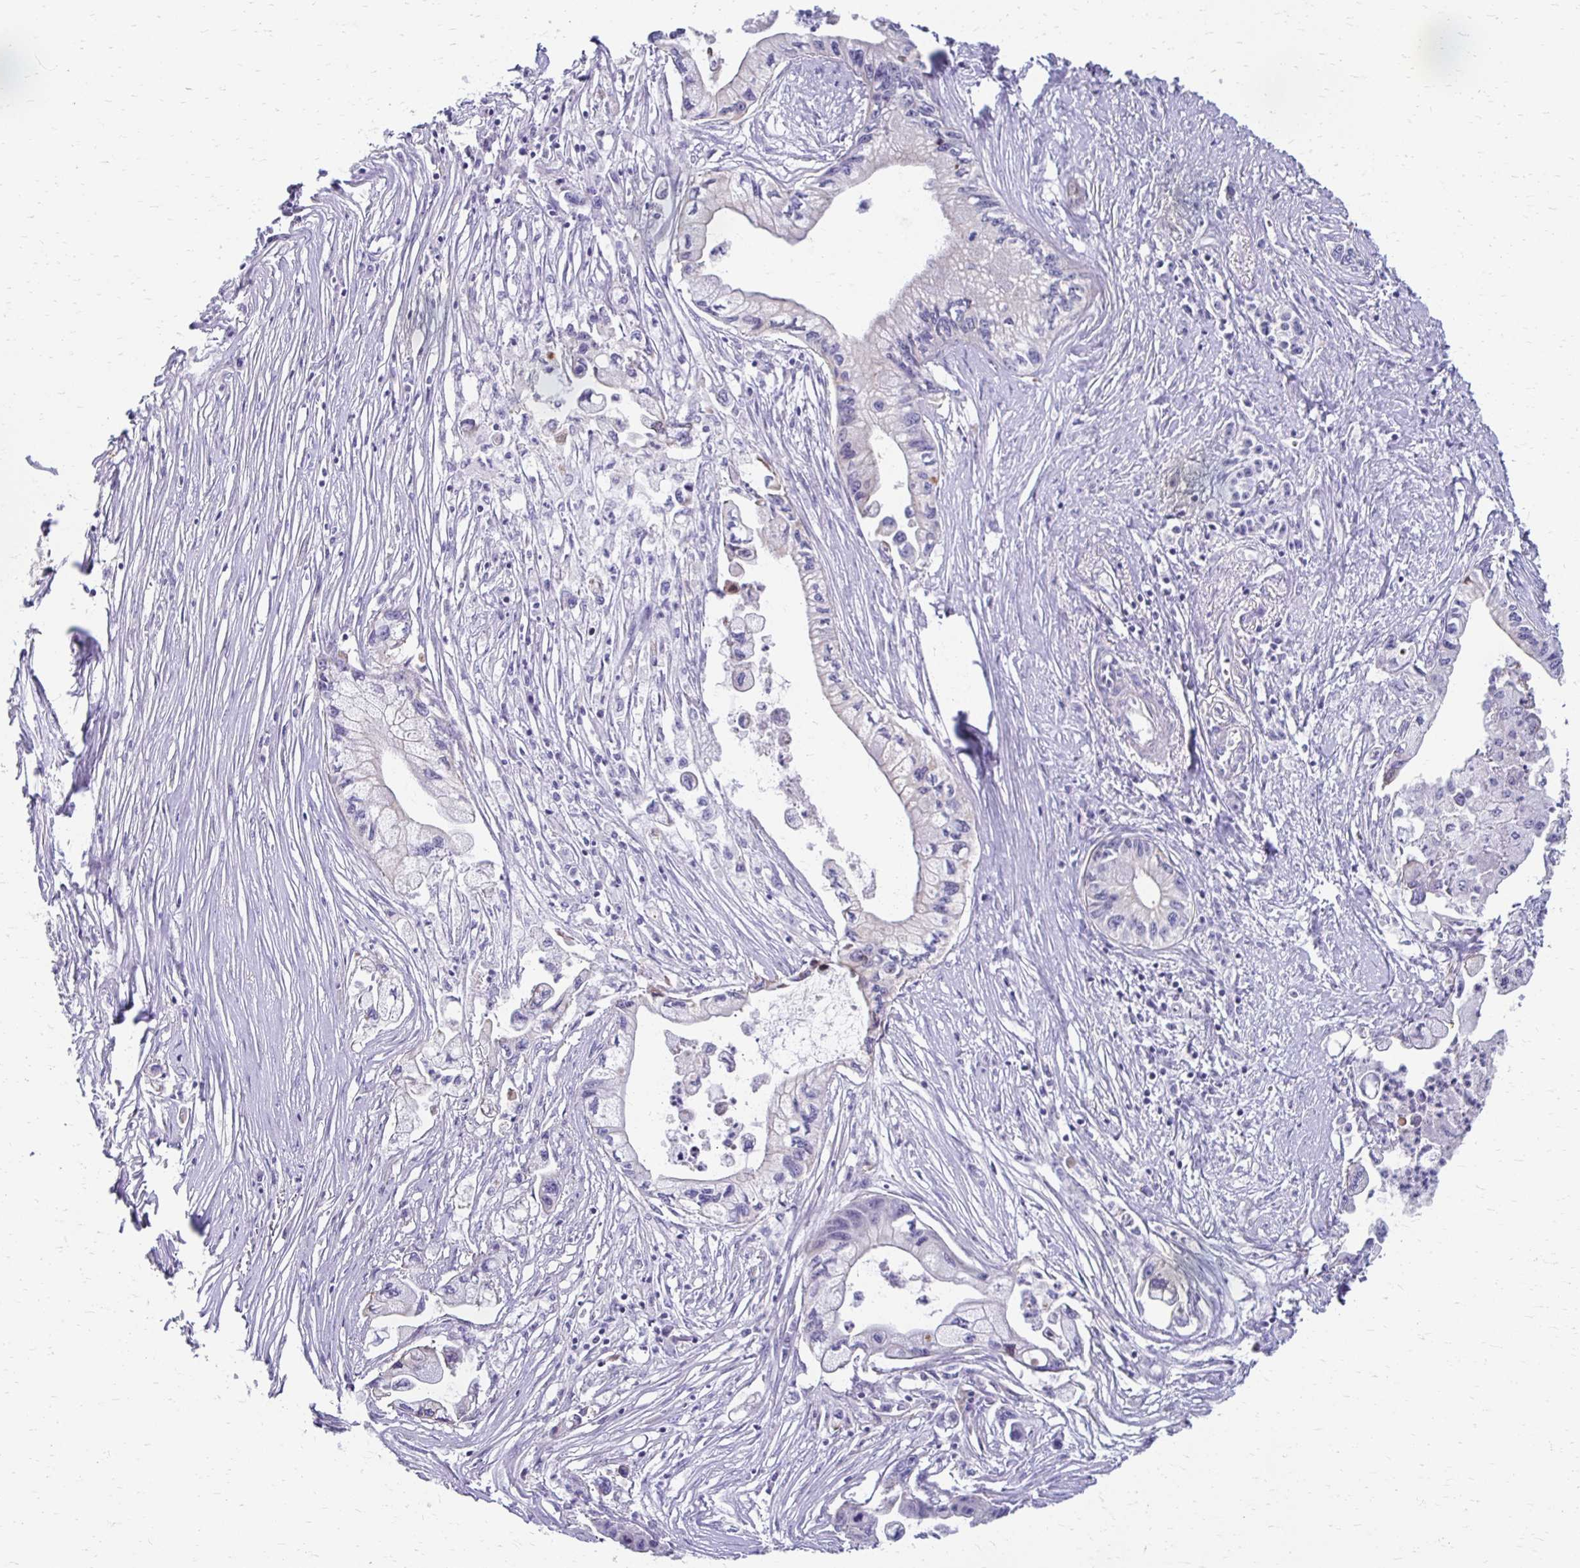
{"staining": {"intensity": "negative", "quantity": "none", "location": "none"}, "tissue": "pancreatic cancer", "cell_type": "Tumor cells", "image_type": "cancer", "snomed": [{"axis": "morphology", "description": "Adenocarcinoma, NOS"}, {"axis": "topography", "description": "Pancreas"}], "caption": "A high-resolution histopathology image shows immunohistochemistry (IHC) staining of adenocarcinoma (pancreatic), which demonstrates no significant staining in tumor cells.", "gene": "AKAP6", "patient": {"sex": "male", "age": 61}}